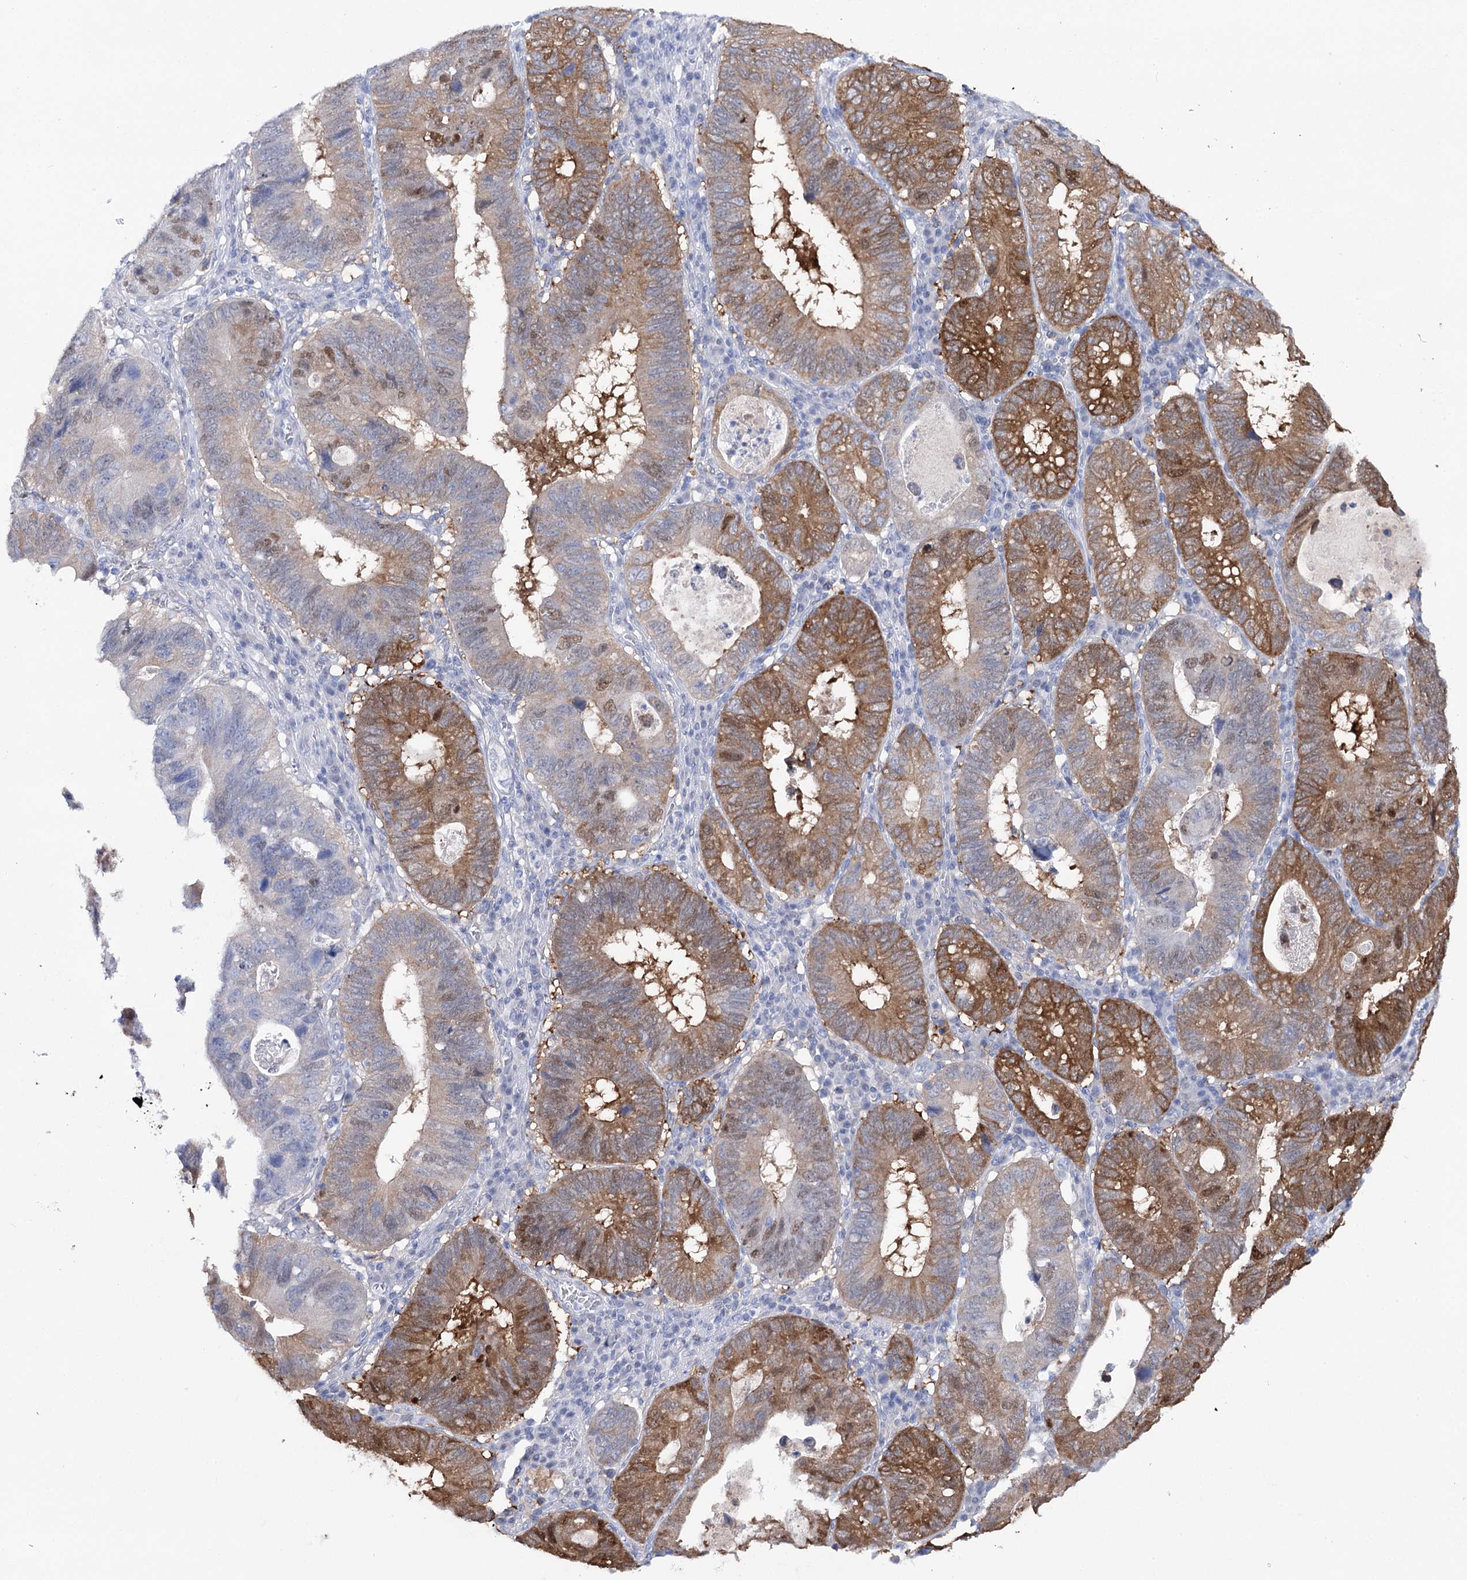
{"staining": {"intensity": "moderate", "quantity": ">75%", "location": "cytoplasmic/membranous,nuclear"}, "tissue": "stomach cancer", "cell_type": "Tumor cells", "image_type": "cancer", "snomed": [{"axis": "morphology", "description": "Adenocarcinoma, NOS"}, {"axis": "topography", "description": "Stomach"}], "caption": "An immunohistochemistry (IHC) photomicrograph of neoplastic tissue is shown. Protein staining in brown shows moderate cytoplasmic/membranous and nuclear positivity in stomach cancer within tumor cells.", "gene": "UGDH", "patient": {"sex": "male", "age": 59}}